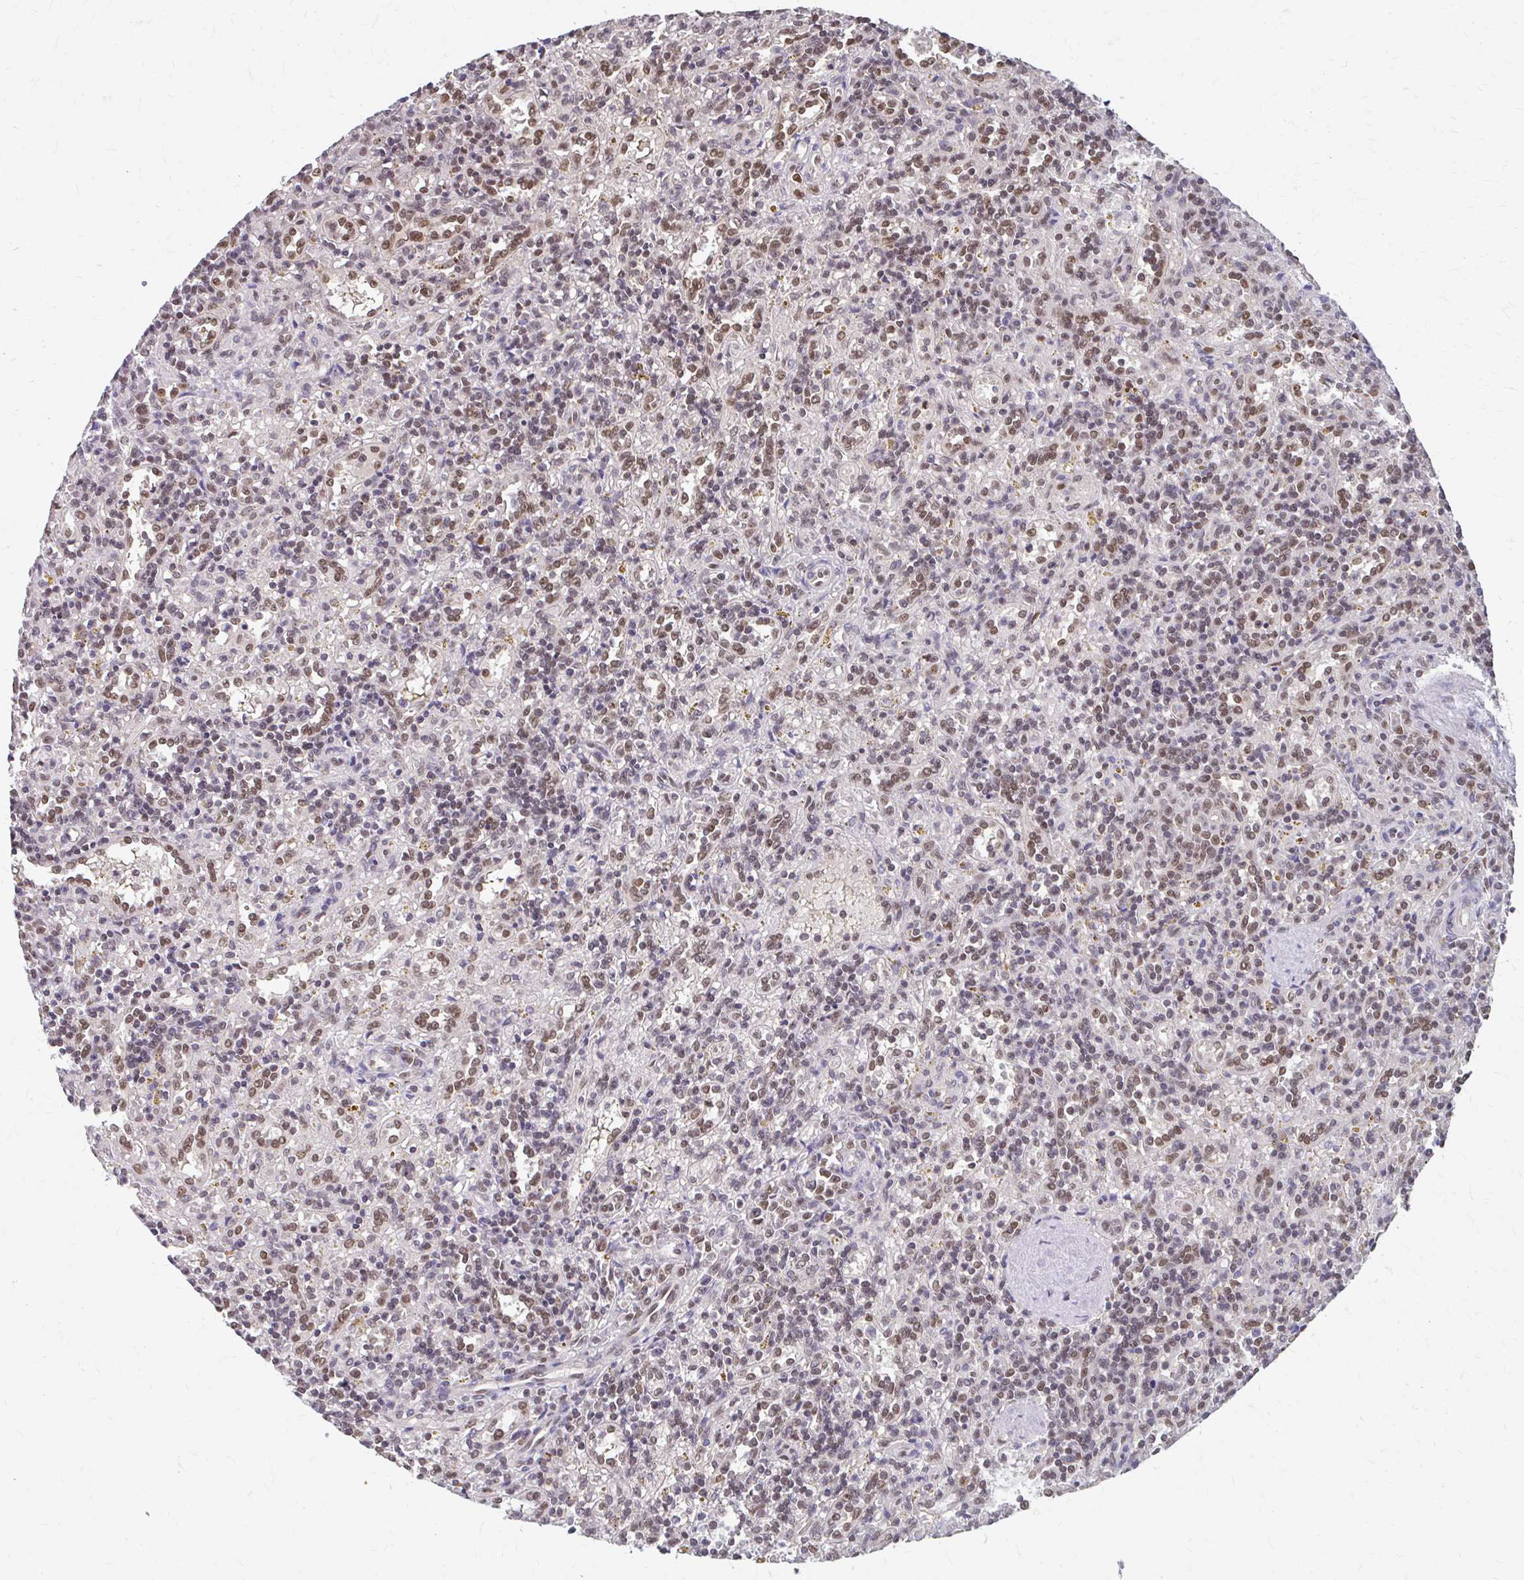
{"staining": {"intensity": "weak", "quantity": "25%-75%", "location": "nuclear"}, "tissue": "lymphoma", "cell_type": "Tumor cells", "image_type": "cancer", "snomed": [{"axis": "morphology", "description": "Malignant lymphoma, non-Hodgkin's type, Low grade"}, {"axis": "topography", "description": "Spleen"}], "caption": "The micrograph reveals immunohistochemical staining of lymphoma. There is weak nuclear staining is identified in about 25%-75% of tumor cells.", "gene": "XPO1", "patient": {"sex": "male", "age": 67}}